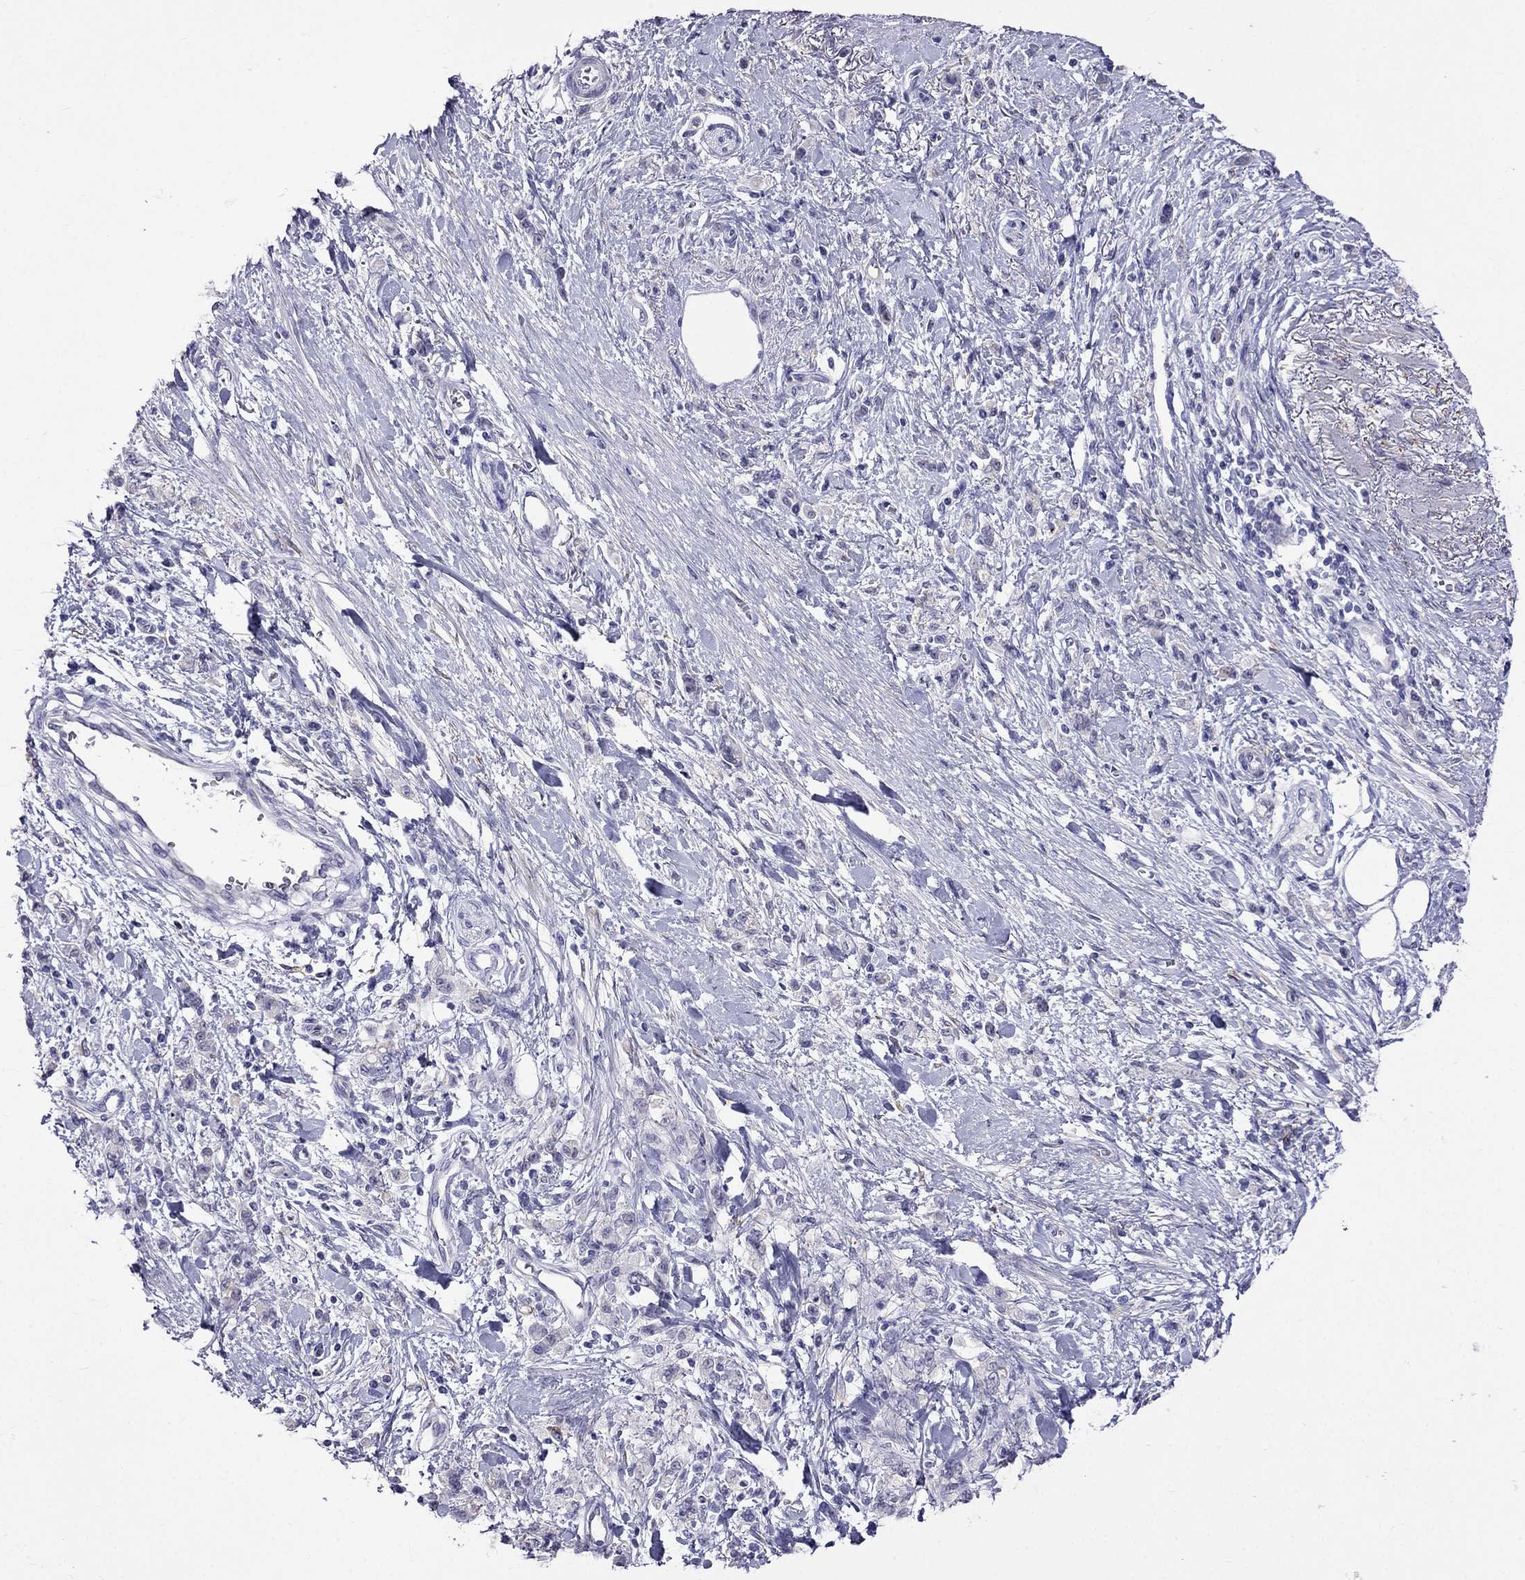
{"staining": {"intensity": "negative", "quantity": "none", "location": "none"}, "tissue": "stomach cancer", "cell_type": "Tumor cells", "image_type": "cancer", "snomed": [{"axis": "morphology", "description": "Adenocarcinoma, NOS"}, {"axis": "topography", "description": "Stomach"}], "caption": "Tumor cells are negative for protein expression in human adenocarcinoma (stomach). Brightfield microscopy of immunohistochemistry stained with DAB (3,3'-diaminobenzidine) (brown) and hematoxylin (blue), captured at high magnification.", "gene": "MGP", "patient": {"sex": "male", "age": 77}}